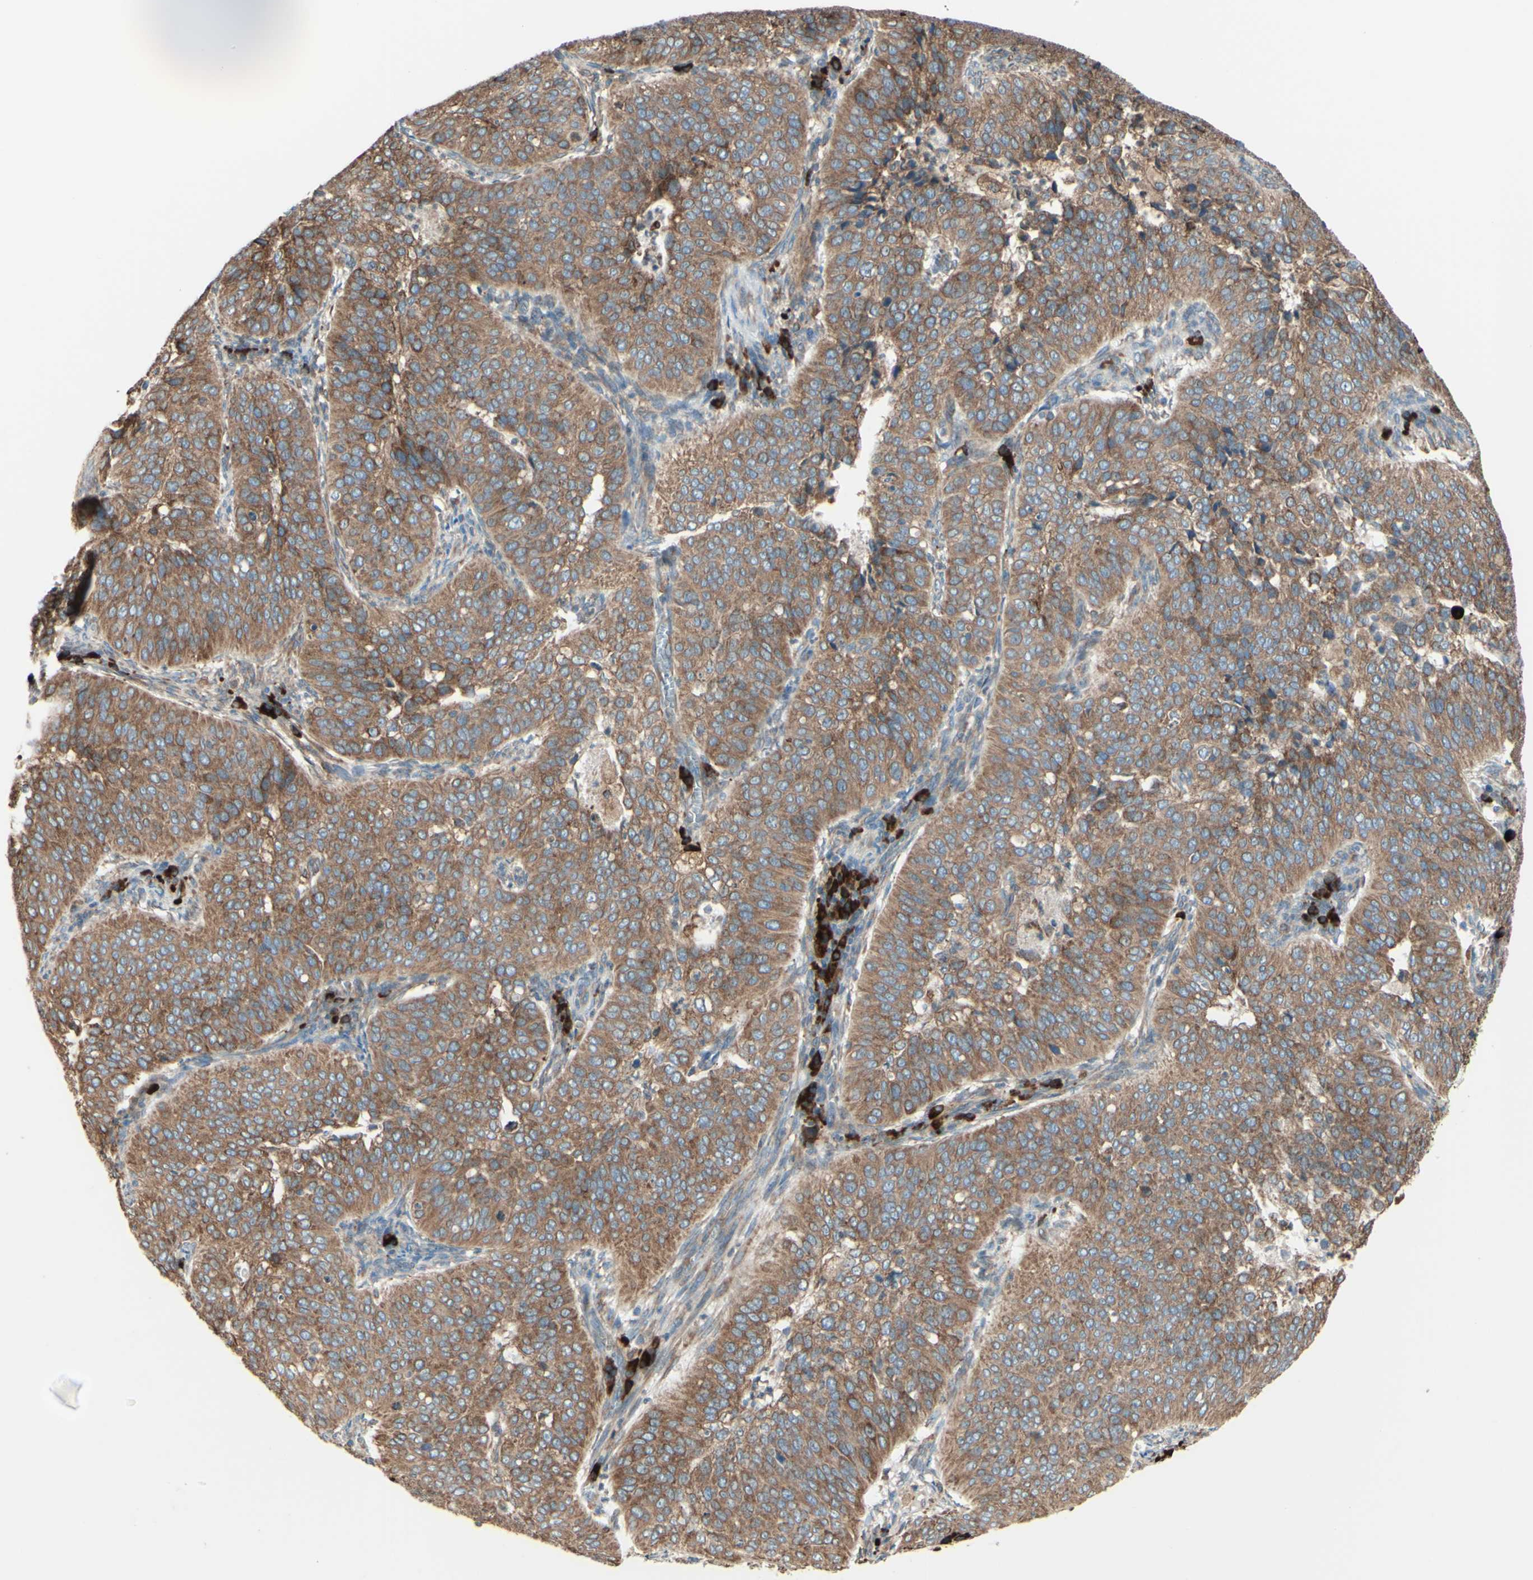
{"staining": {"intensity": "moderate", "quantity": ">75%", "location": "cytoplasmic/membranous"}, "tissue": "cervical cancer", "cell_type": "Tumor cells", "image_type": "cancer", "snomed": [{"axis": "morphology", "description": "Normal tissue, NOS"}, {"axis": "morphology", "description": "Squamous cell carcinoma, NOS"}, {"axis": "topography", "description": "Cervix"}], "caption": "Immunohistochemistry (IHC) (DAB (3,3'-diaminobenzidine)) staining of squamous cell carcinoma (cervical) shows moderate cytoplasmic/membranous protein staining in approximately >75% of tumor cells. (brown staining indicates protein expression, while blue staining denotes nuclei).", "gene": "DNAJB11", "patient": {"sex": "female", "age": 39}}